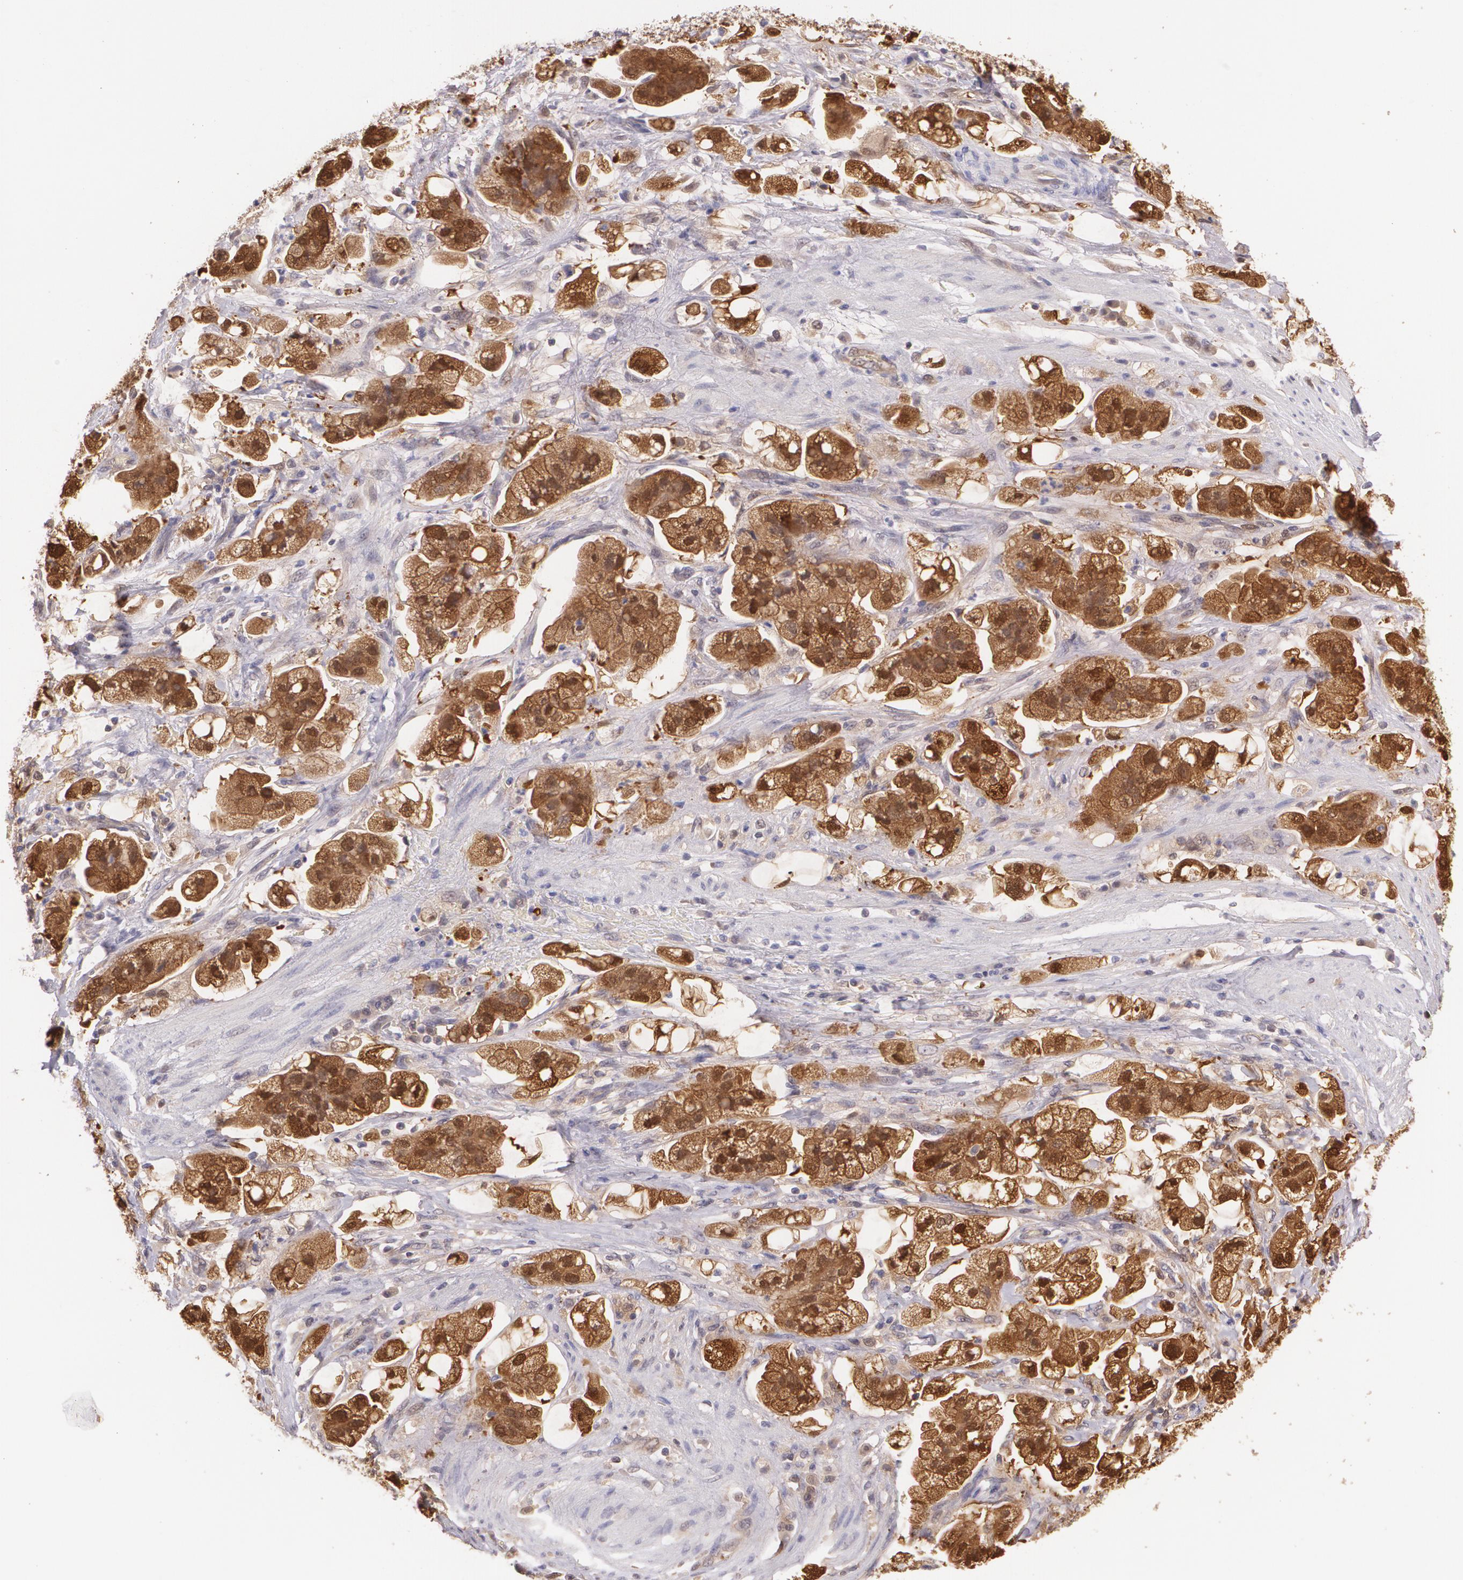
{"staining": {"intensity": "strong", "quantity": ">75%", "location": "cytoplasmic/membranous,nuclear"}, "tissue": "stomach cancer", "cell_type": "Tumor cells", "image_type": "cancer", "snomed": [{"axis": "morphology", "description": "Adenocarcinoma, NOS"}, {"axis": "topography", "description": "Stomach"}], "caption": "Approximately >75% of tumor cells in stomach adenocarcinoma demonstrate strong cytoplasmic/membranous and nuclear protein positivity as visualized by brown immunohistochemical staining.", "gene": "HSPH1", "patient": {"sex": "male", "age": 62}}